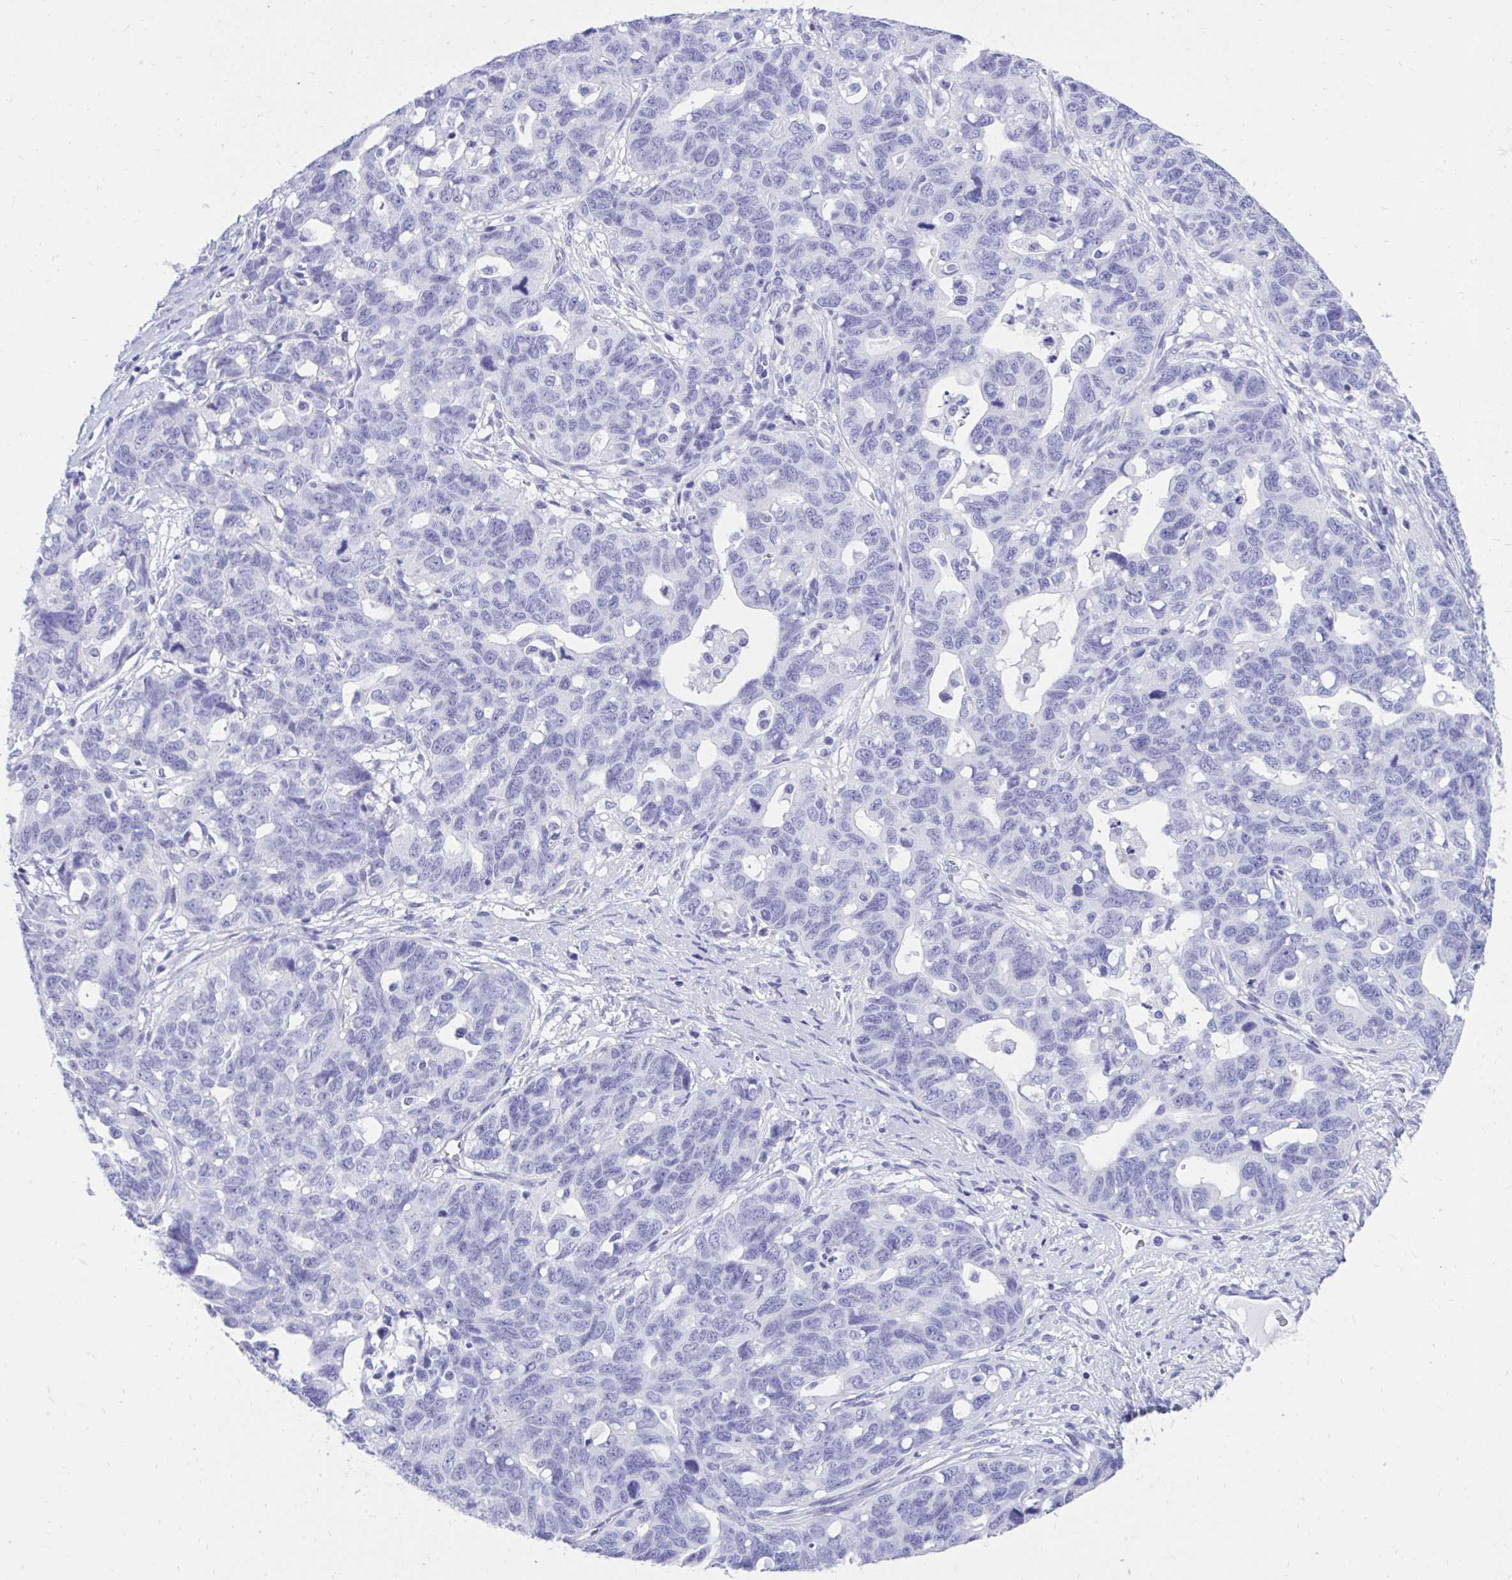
{"staining": {"intensity": "negative", "quantity": "none", "location": "none"}, "tissue": "ovarian cancer", "cell_type": "Tumor cells", "image_type": "cancer", "snomed": [{"axis": "morphology", "description": "Cystadenocarcinoma, serous, NOS"}, {"axis": "topography", "description": "Ovary"}], "caption": "High power microscopy histopathology image of an IHC histopathology image of ovarian cancer, revealing no significant positivity in tumor cells. (DAB (3,3'-diaminobenzidine) immunohistochemistry, high magnification).", "gene": "KCNN4", "patient": {"sex": "female", "age": 69}}